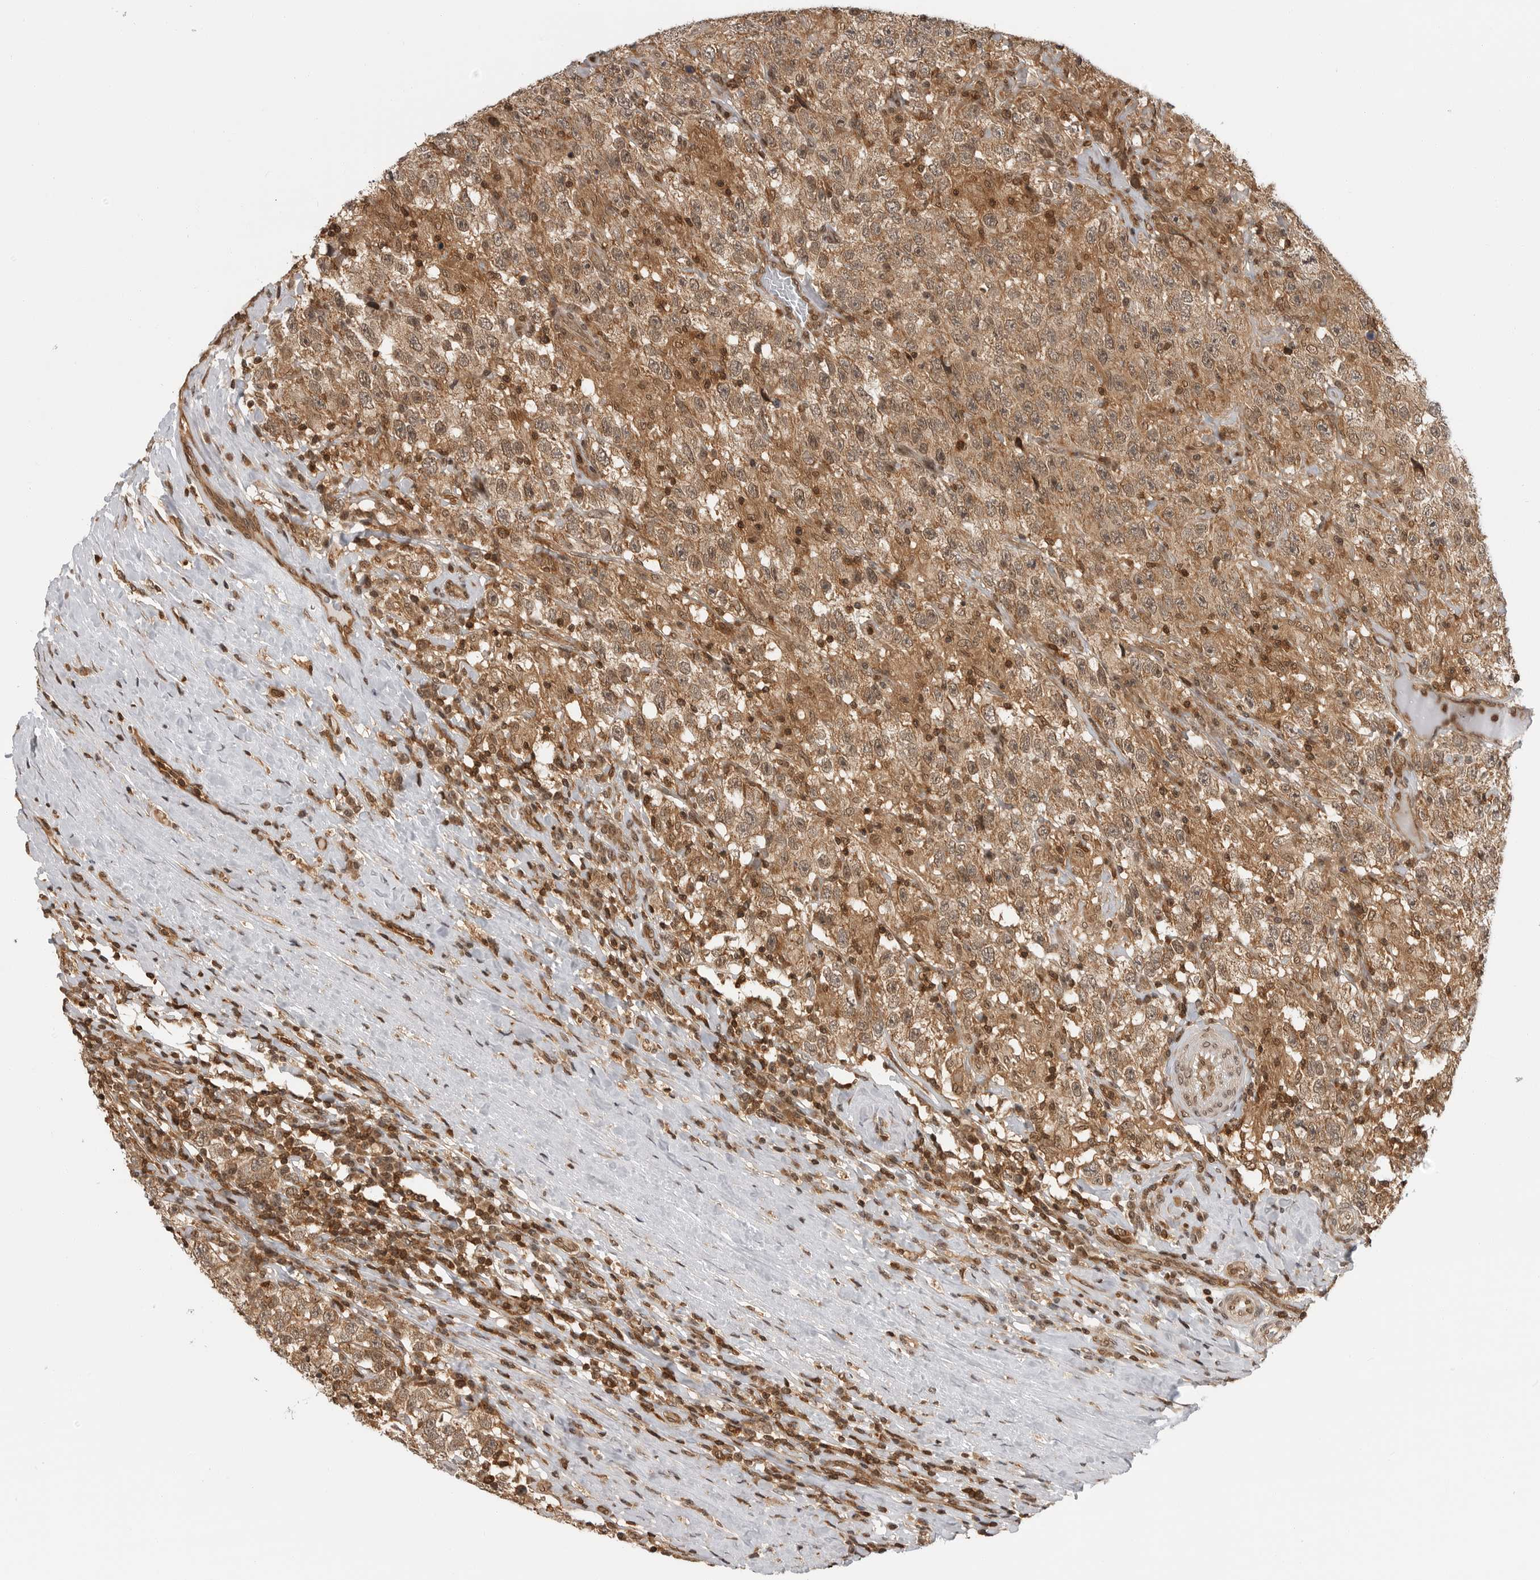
{"staining": {"intensity": "moderate", "quantity": ">75%", "location": "cytoplasmic/membranous"}, "tissue": "testis cancer", "cell_type": "Tumor cells", "image_type": "cancer", "snomed": [{"axis": "morphology", "description": "Seminoma, NOS"}, {"axis": "topography", "description": "Testis"}], "caption": "Testis seminoma tissue displays moderate cytoplasmic/membranous expression in about >75% of tumor cells", "gene": "SZRD1", "patient": {"sex": "male", "age": 41}}